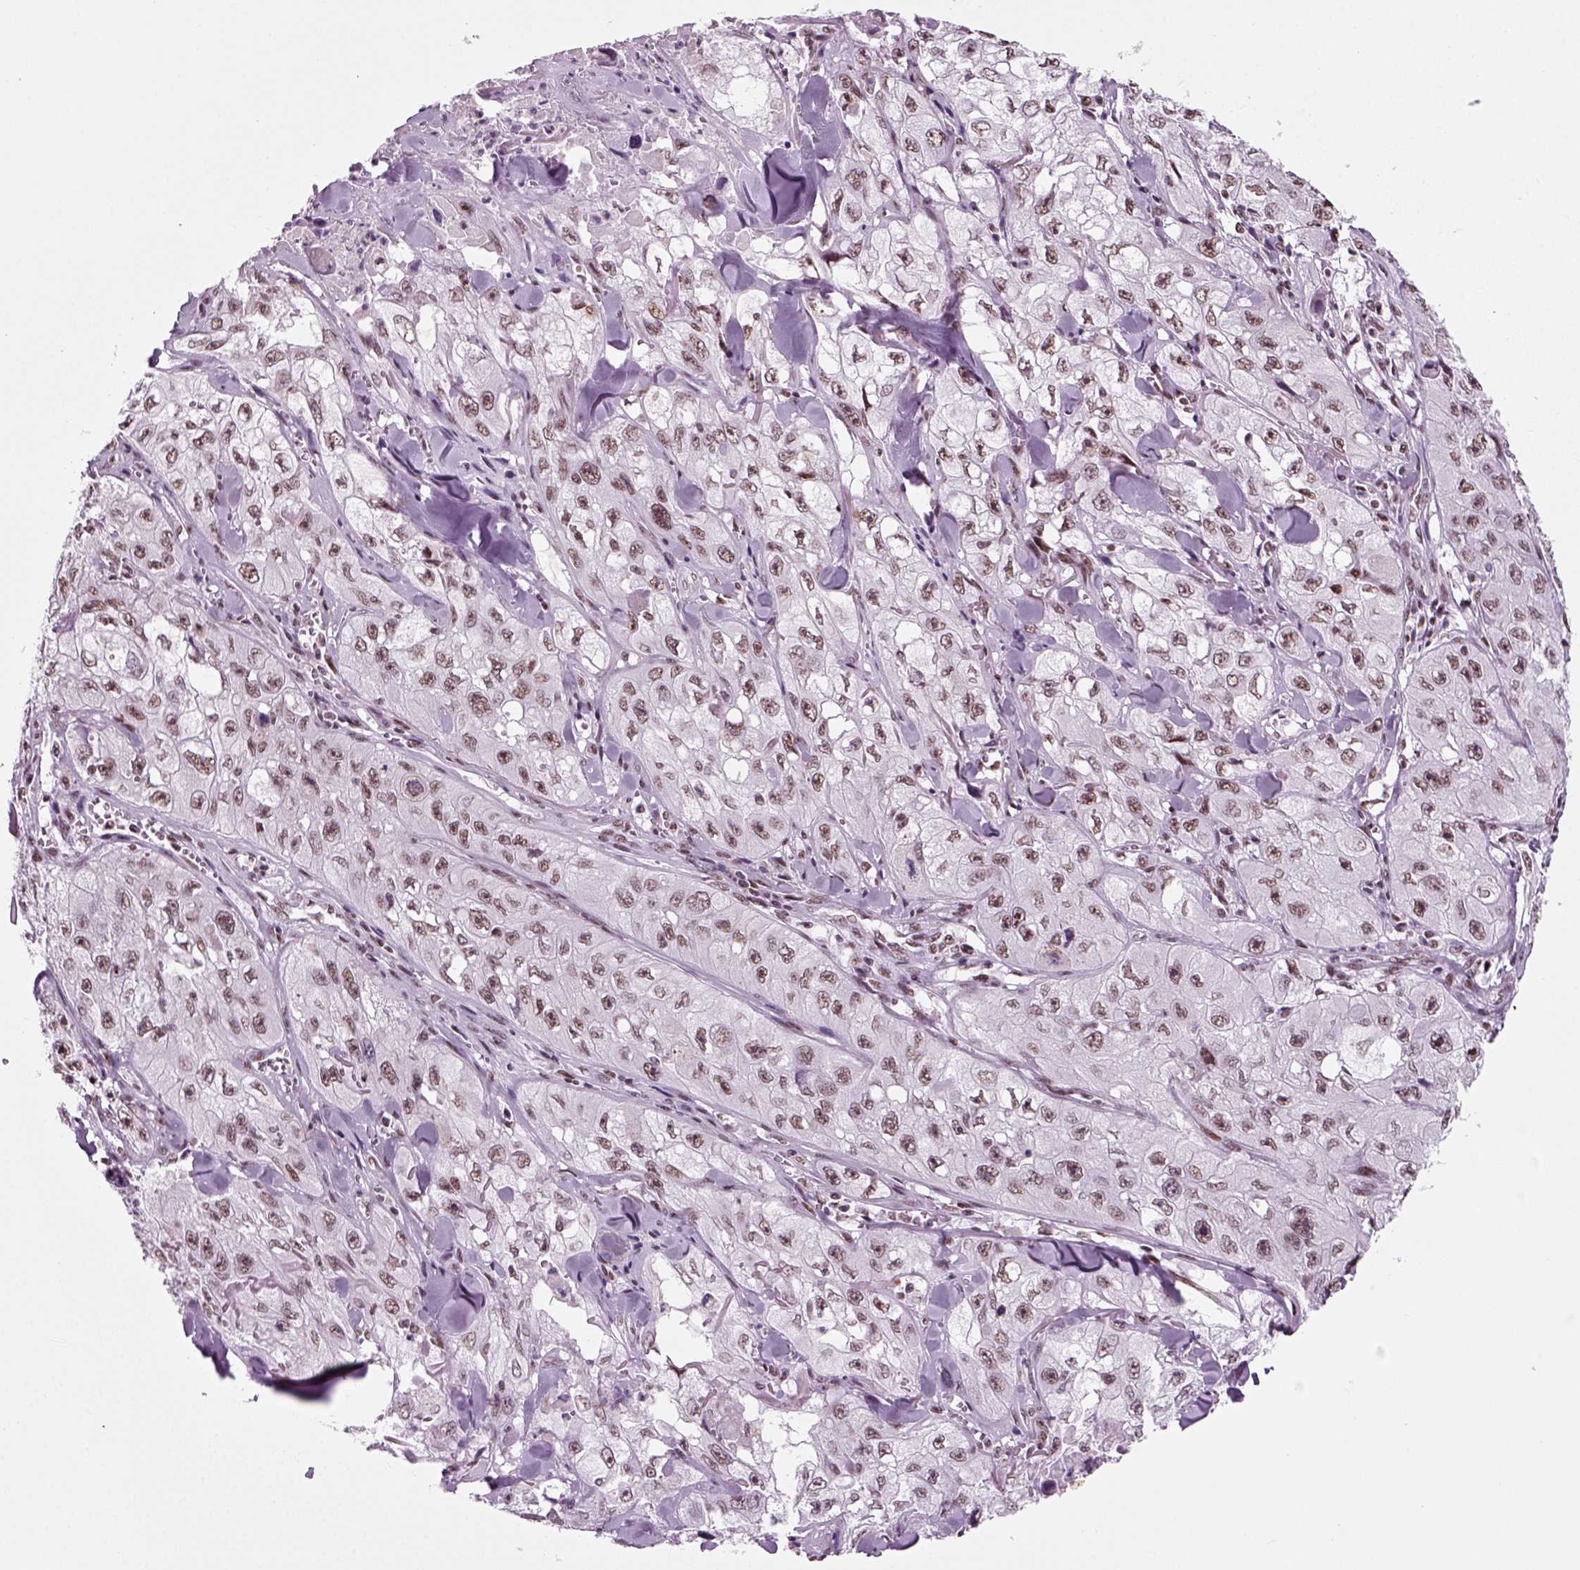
{"staining": {"intensity": "weak", "quantity": ">75%", "location": "nuclear"}, "tissue": "skin cancer", "cell_type": "Tumor cells", "image_type": "cancer", "snomed": [{"axis": "morphology", "description": "Squamous cell carcinoma, NOS"}, {"axis": "topography", "description": "Skin"}, {"axis": "topography", "description": "Subcutis"}], "caption": "Squamous cell carcinoma (skin) stained with a brown dye displays weak nuclear positive positivity in approximately >75% of tumor cells.", "gene": "RCOR3", "patient": {"sex": "male", "age": 73}}